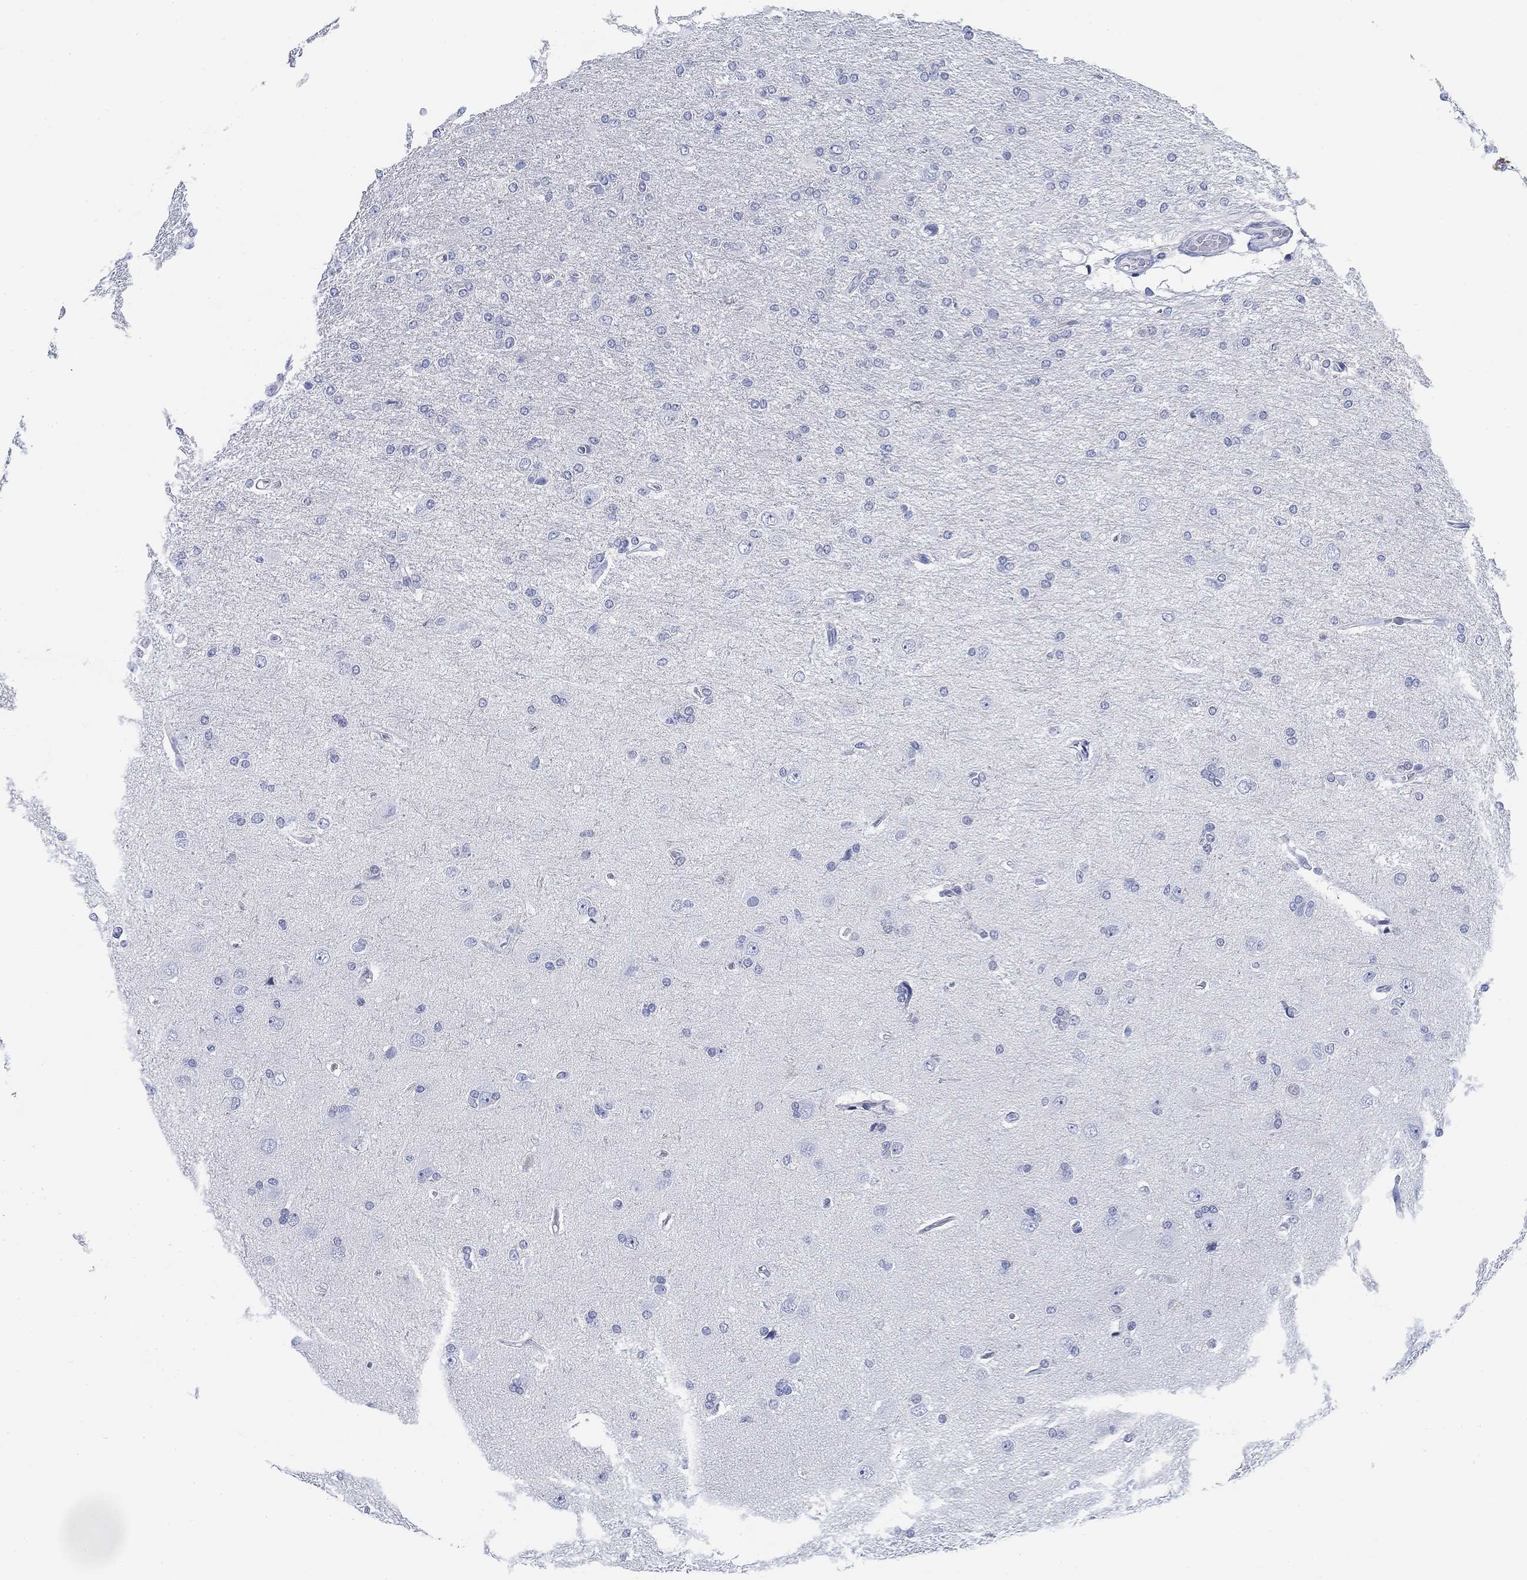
{"staining": {"intensity": "negative", "quantity": "none", "location": "none"}, "tissue": "glioma", "cell_type": "Tumor cells", "image_type": "cancer", "snomed": [{"axis": "morphology", "description": "Glioma, malignant, High grade"}, {"axis": "topography", "description": "Cerebral cortex"}], "caption": "High power microscopy histopathology image of an immunohistochemistry (IHC) histopathology image of malignant glioma (high-grade), revealing no significant positivity in tumor cells.", "gene": "FYB1", "patient": {"sex": "male", "age": 70}}